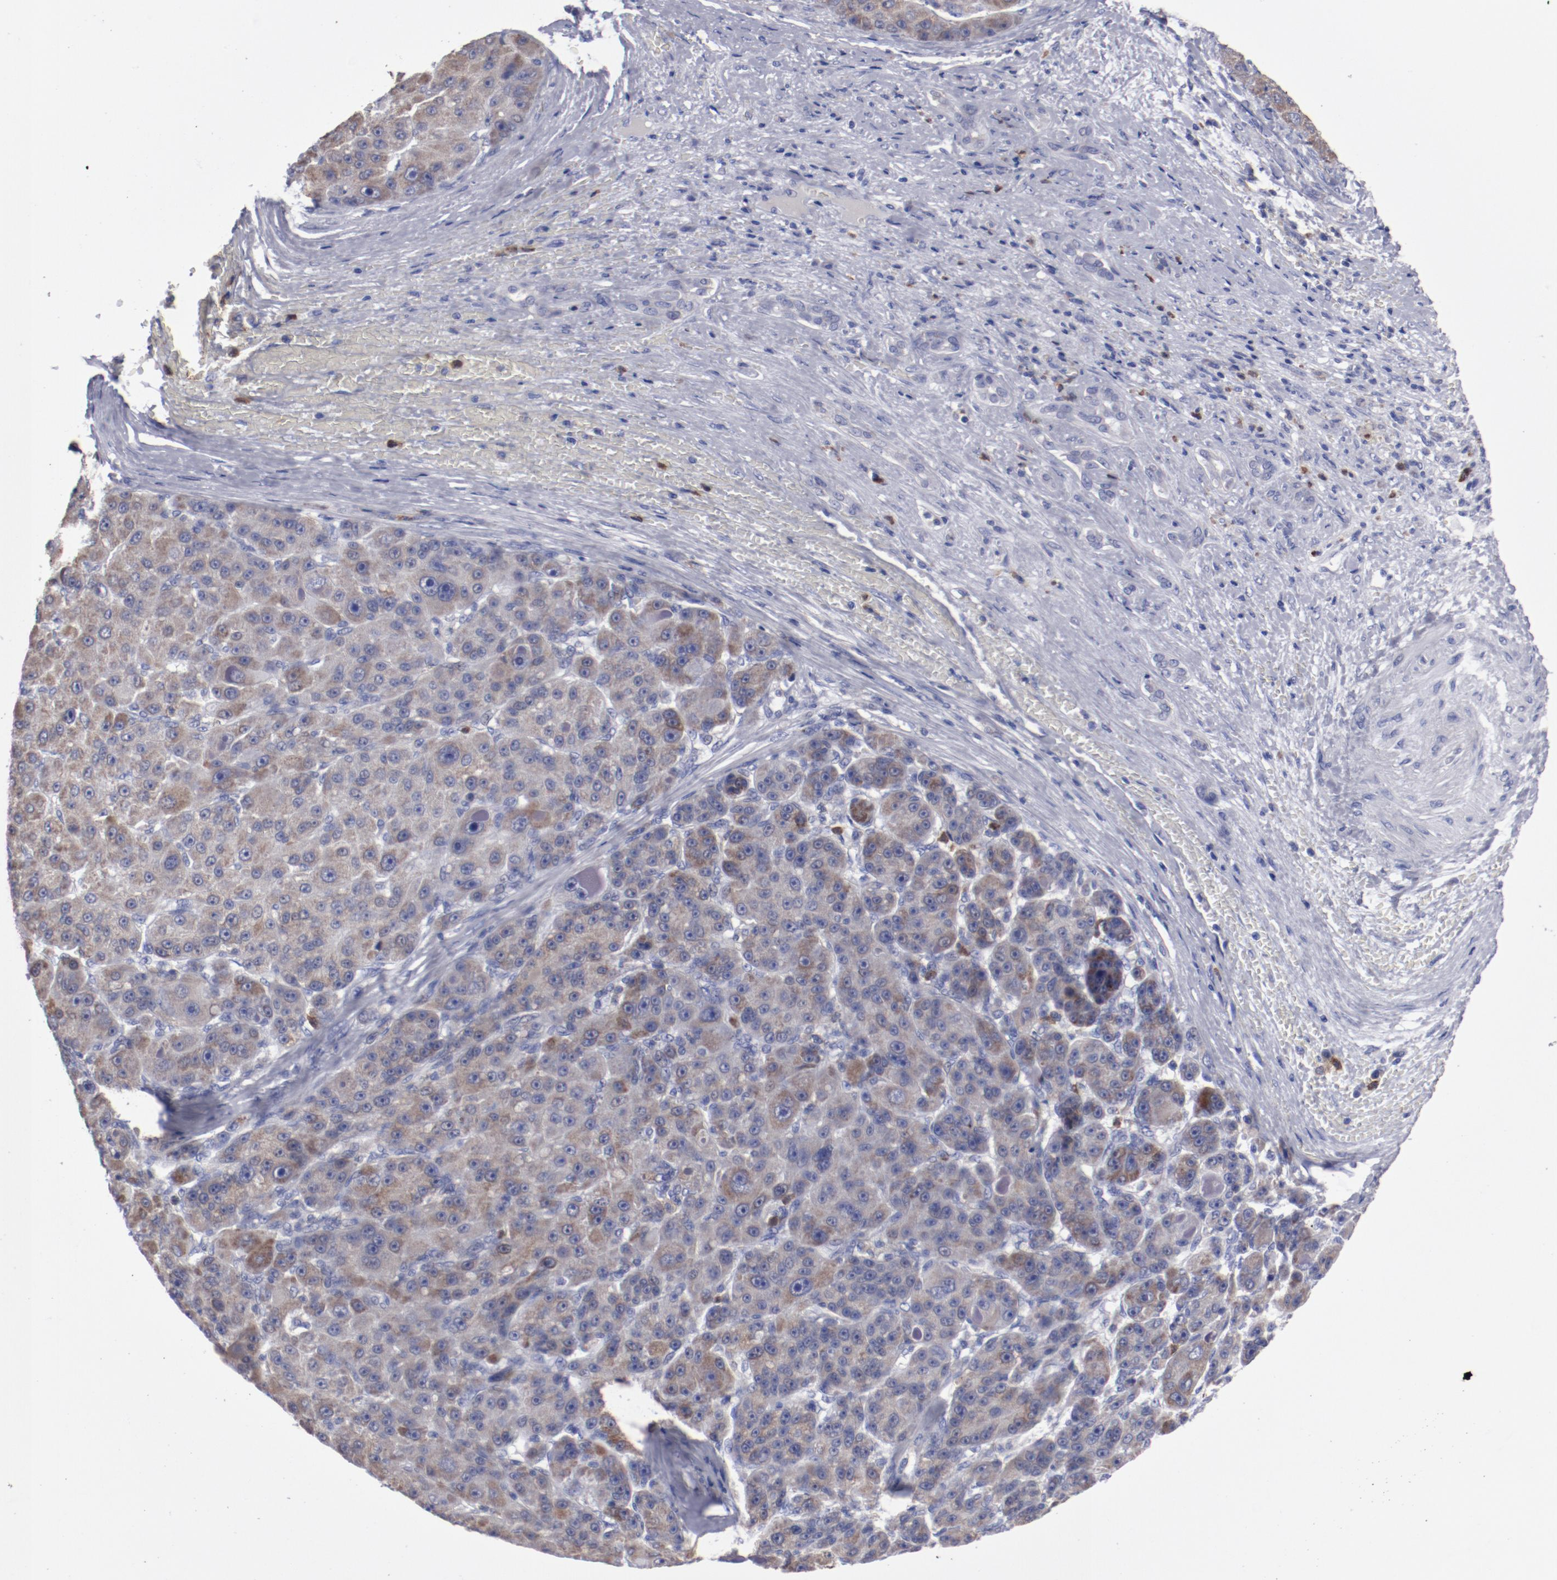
{"staining": {"intensity": "moderate", "quantity": "<25%", "location": "cytoplasmic/membranous"}, "tissue": "liver cancer", "cell_type": "Tumor cells", "image_type": "cancer", "snomed": [{"axis": "morphology", "description": "Carcinoma, Hepatocellular, NOS"}, {"axis": "topography", "description": "Liver"}], "caption": "Liver hepatocellular carcinoma stained with DAB (3,3'-diaminobenzidine) immunohistochemistry (IHC) shows low levels of moderate cytoplasmic/membranous positivity in about <25% of tumor cells.", "gene": "FGR", "patient": {"sex": "male", "age": 76}}